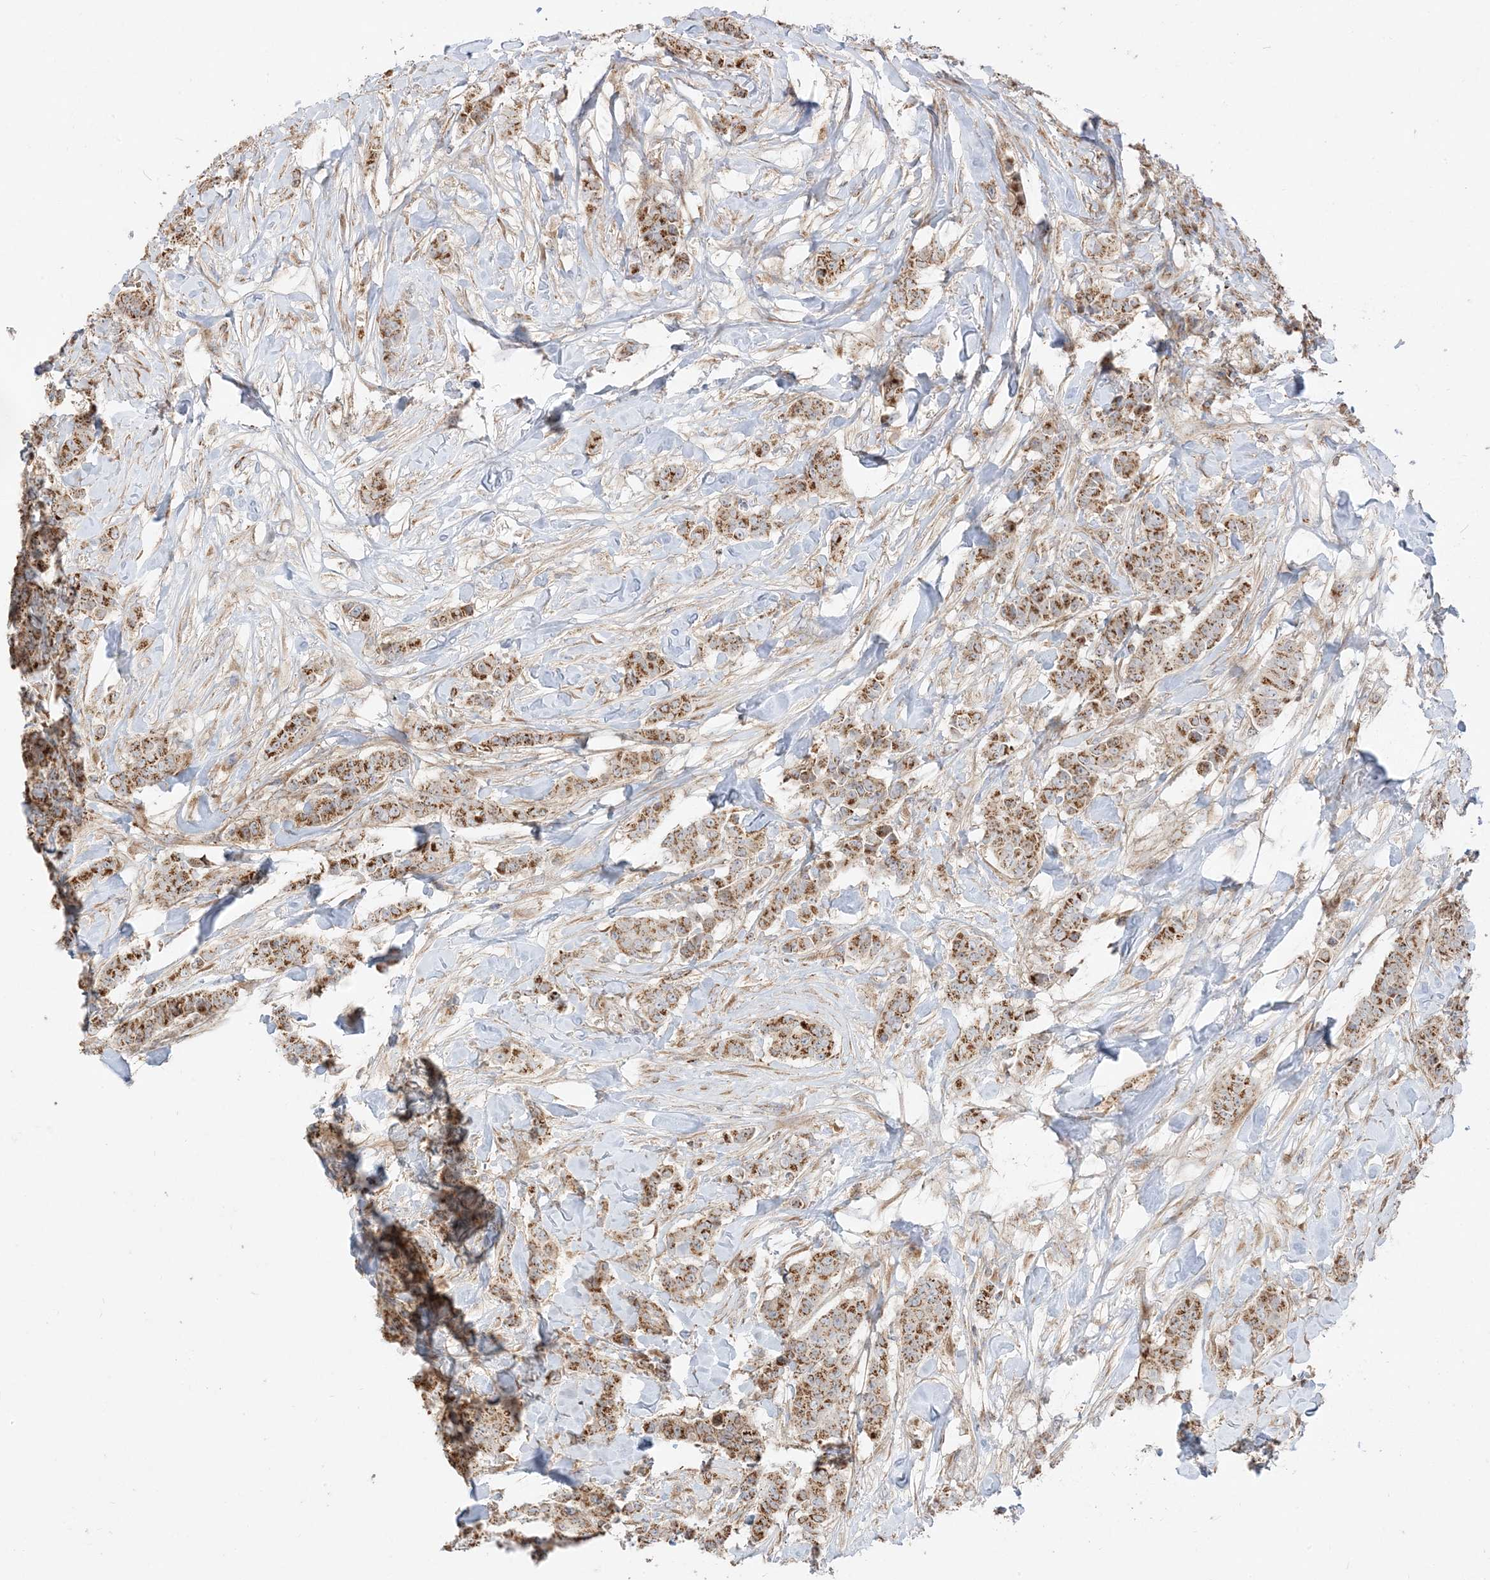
{"staining": {"intensity": "moderate", "quantity": ">75%", "location": "cytoplasmic/membranous"}, "tissue": "breast cancer", "cell_type": "Tumor cells", "image_type": "cancer", "snomed": [{"axis": "morphology", "description": "Duct carcinoma"}, {"axis": "topography", "description": "Breast"}], "caption": "IHC of breast cancer shows medium levels of moderate cytoplasmic/membranous staining in approximately >75% of tumor cells.", "gene": "AARS2", "patient": {"sex": "female", "age": 40}}